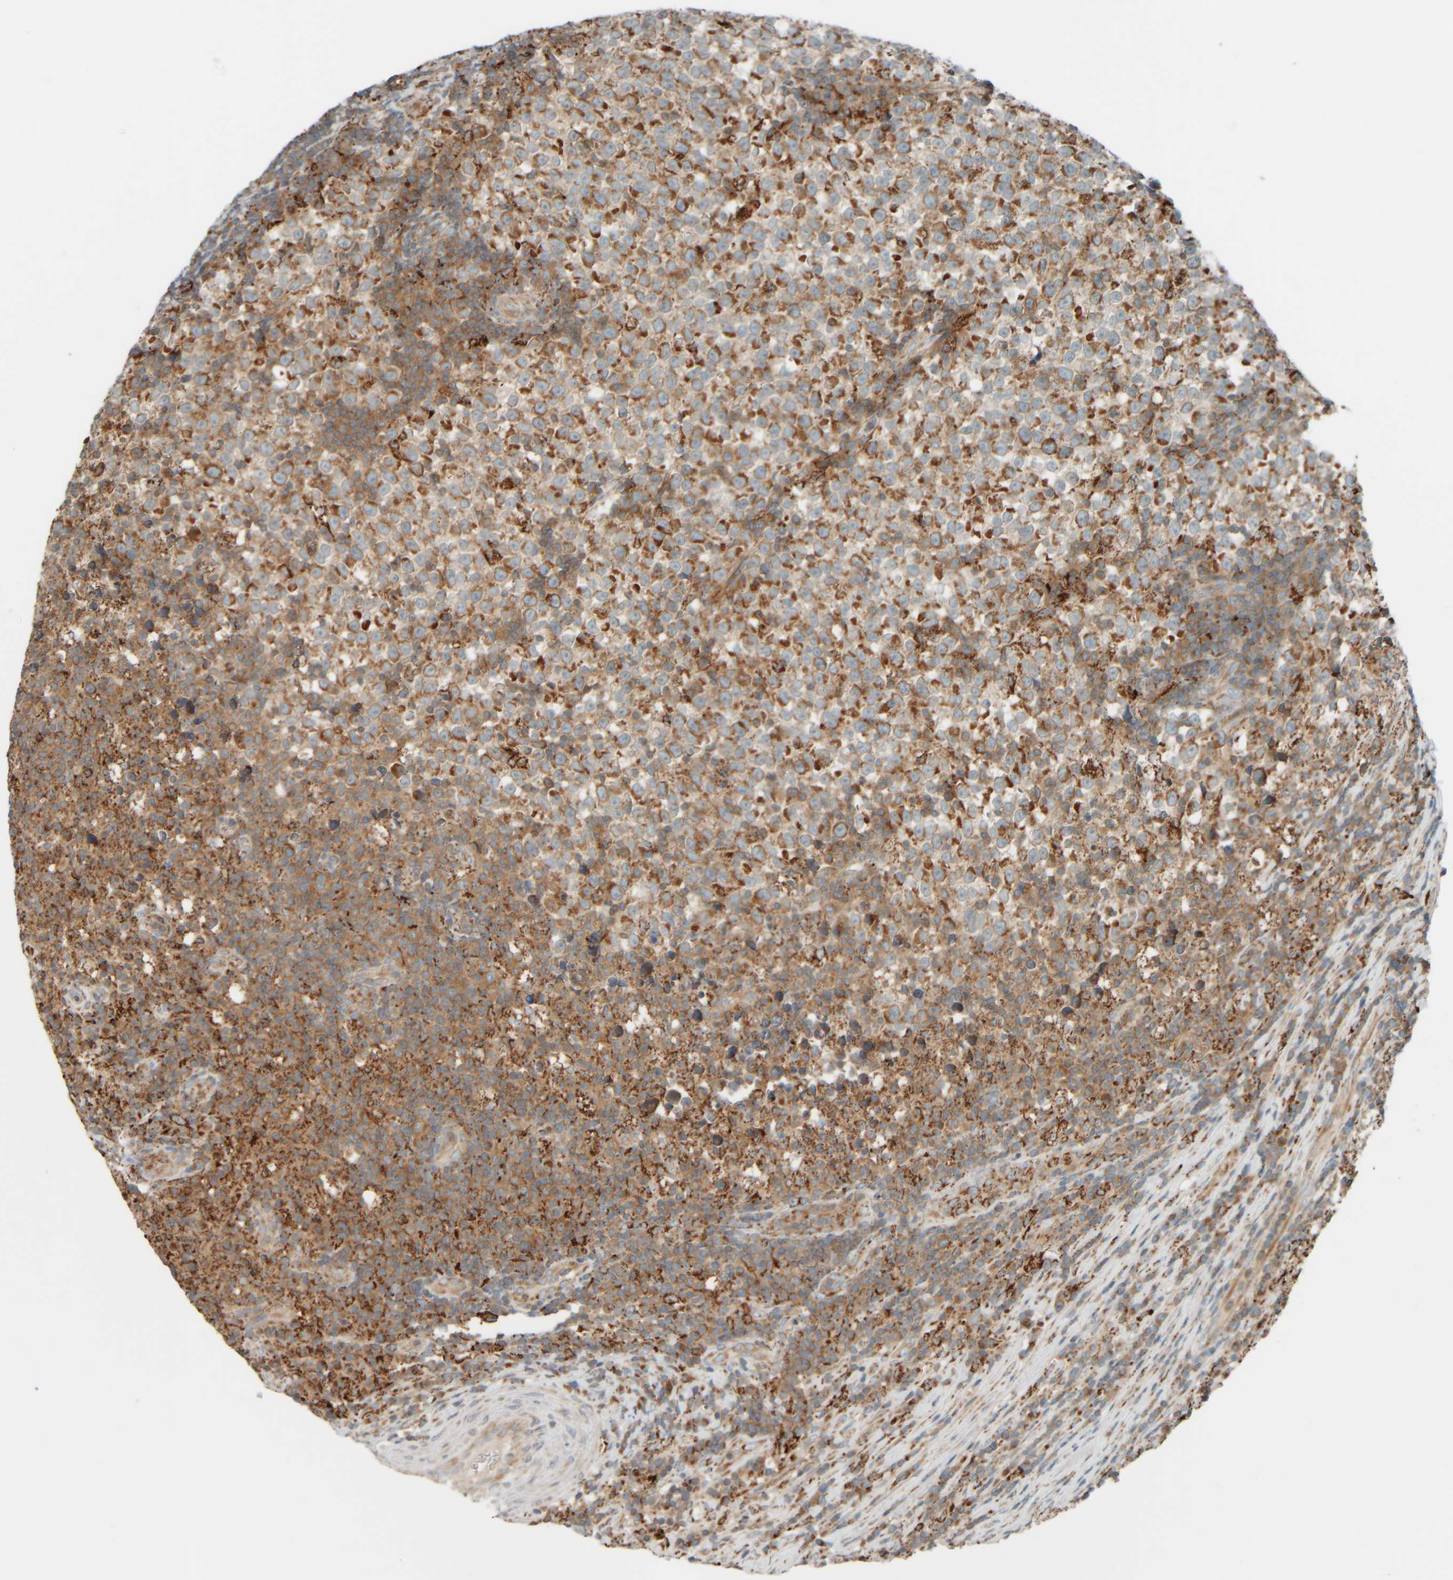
{"staining": {"intensity": "moderate", "quantity": ">75%", "location": "cytoplasmic/membranous"}, "tissue": "testis cancer", "cell_type": "Tumor cells", "image_type": "cancer", "snomed": [{"axis": "morphology", "description": "Normal tissue, NOS"}, {"axis": "morphology", "description": "Seminoma, NOS"}, {"axis": "topography", "description": "Testis"}], "caption": "Protein staining reveals moderate cytoplasmic/membranous expression in about >75% of tumor cells in testis seminoma. Immunohistochemistry (ihc) stains the protein in brown and the nuclei are stained blue.", "gene": "SPAG5", "patient": {"sex": "male", "age": 43}}